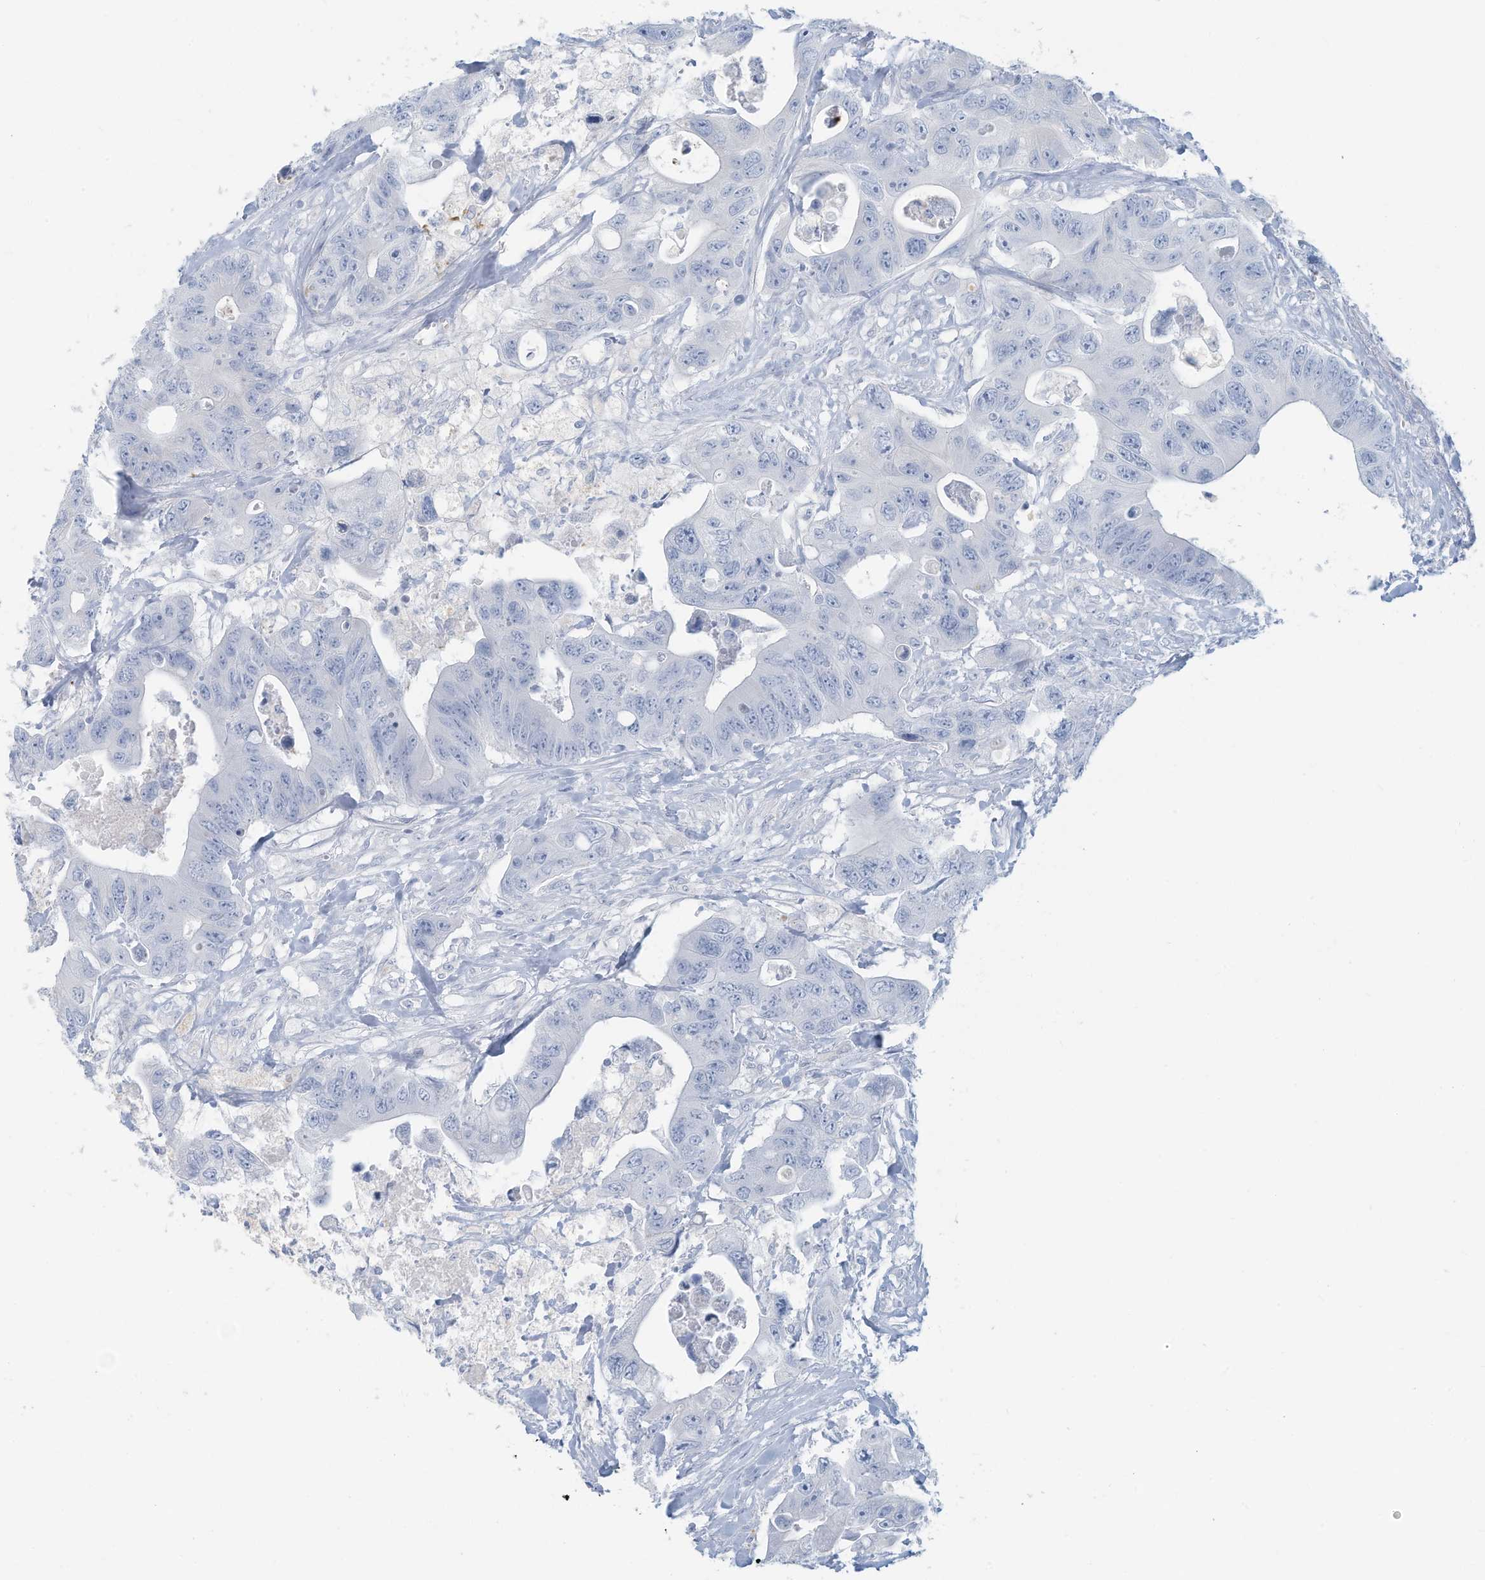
{"staining": {"intensity": "negative", "quantity": "none", "location": "none"}, "tissue": "colorectal cancer", "cell_type": "Tumor cells", "image_type": "cancer", "snomed": [{"axis": "morphology", "description": "Adenocarcinoma, NOS"}, {"axis": "topography", "description": "Colon"}], "caption": "Immunohistochemical staining of colorectal adenocarcinoma reveals no significant positivity in tumor cells. (Stains: DAB IHC with hematoxylin counter stain, Microscopy: brightfield microscopy at high magnification).", "gene": "ERI2", "patient": {"sex": "female", "age": 46}}